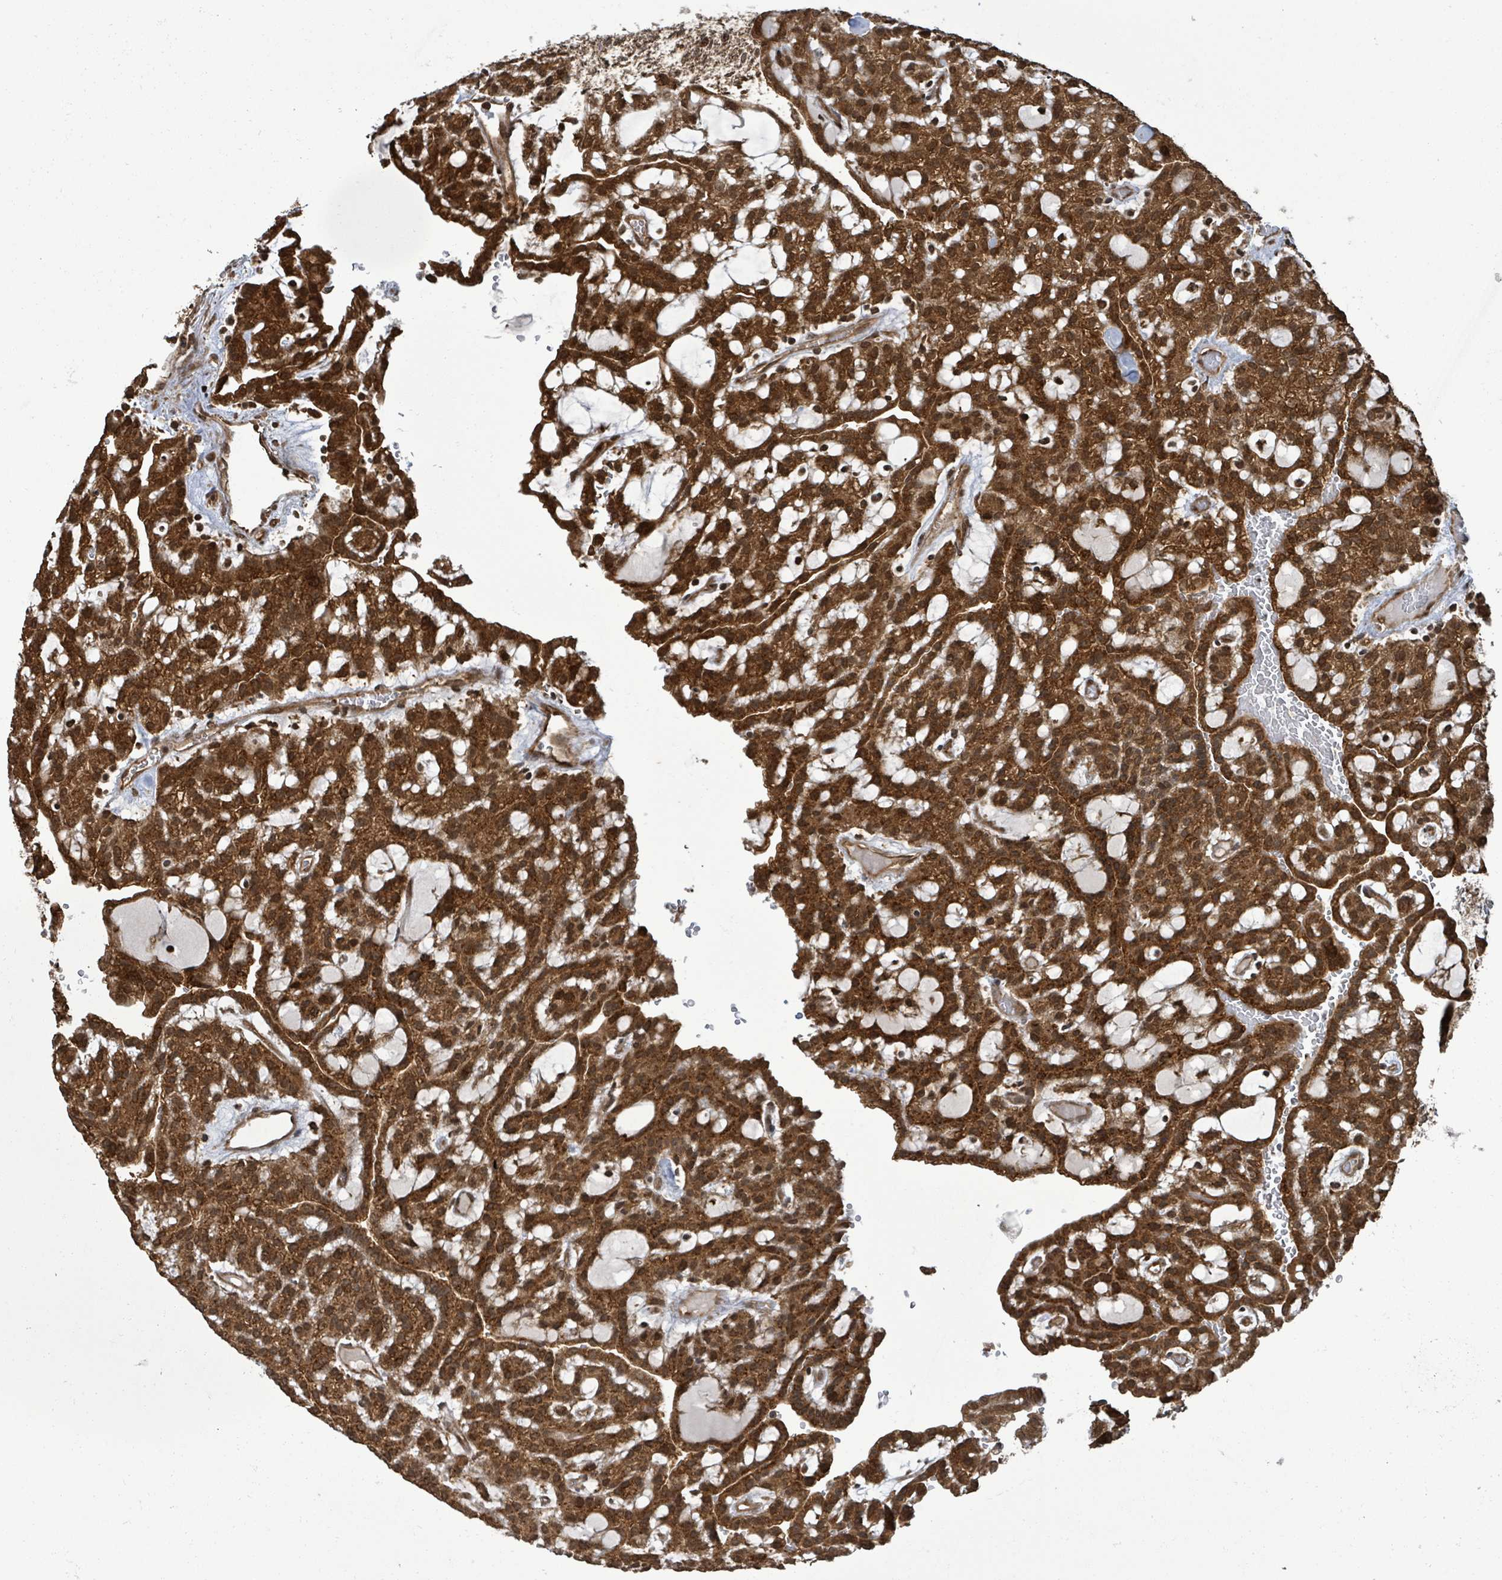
{"staining": {"intensity": "strong", "quantity": ">75%", "location": "cytoplasmic/membranous,nuclear"}, "tissue": "renal cancer", "cell_type": "Tumor cells", "image_type": "cancer", "snomed": [{"axis": "morphology", "description": "Adenocarcinoma, NOS"}, {"axis": "topography", "description": "Kidney"}], "caption": "High-magnification brightfield microscopy of renal cancer stained with DAB (3,3'-diaminobenzidine) (brown) and counterstained with hematoxylin (blue). tumor cells exhibit strong cytoplasmic/membranous and nuclear expression is seen in approximately>75% of cells.", "gene": "KLC1", "patient": {"sex": "male", "age": 63}}